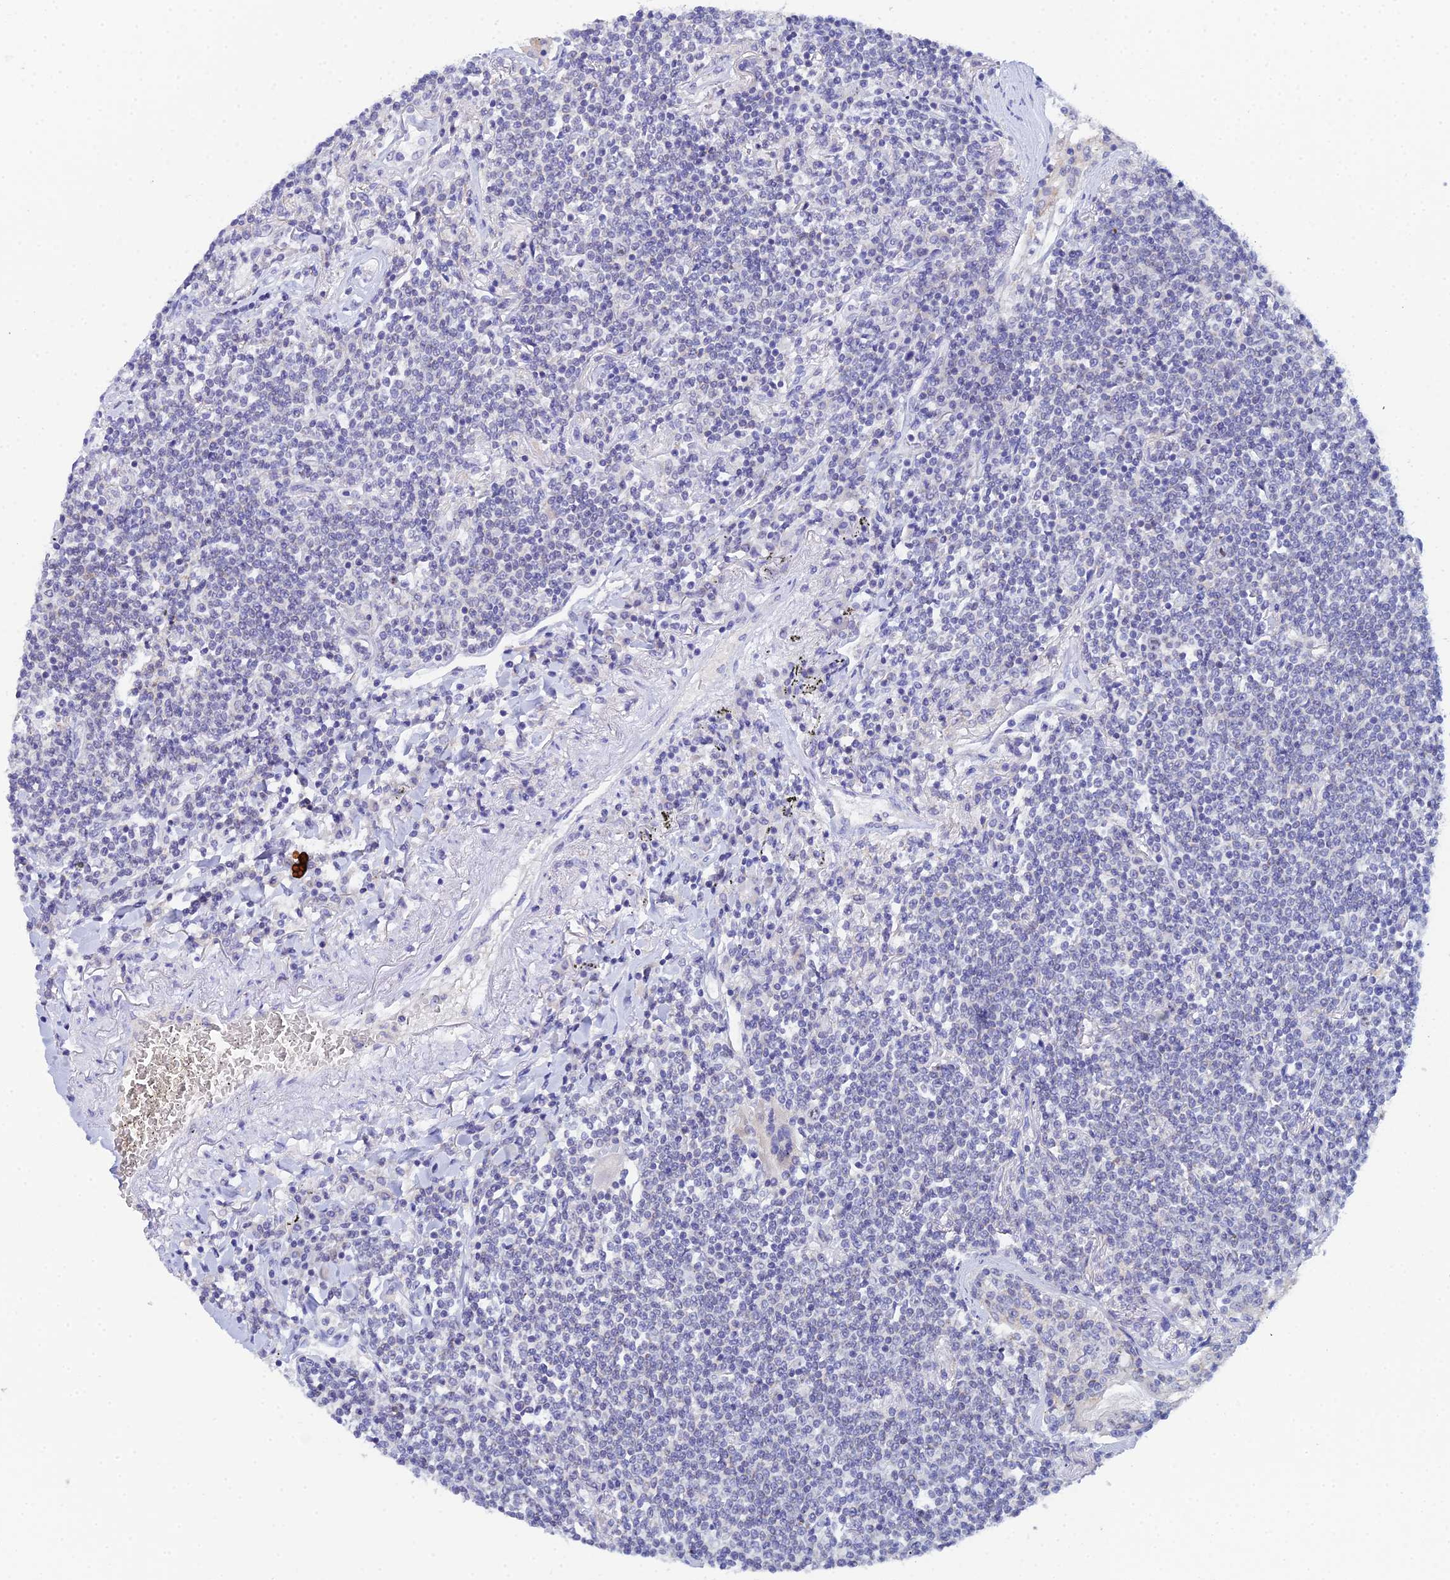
{"staining": {"intensity": "negative", "quantity": "none", "location": "none"}, "tissue": "lymphoma", "cell_type": "Tumor cells", "image_type": "cancer", "snomed": [{"axis": "morphology", "description": "Malignant lymphoma, non-Hodgkin's type, Low grade"}, {"axis": "topography", "description": "Lung"}], "caption": "A photomicrograph of lymphoma stained for a protein displays no brown staining in tumor cells.", "gene": "PLPP4", "patient": {"sex": "female", "age": 71}}